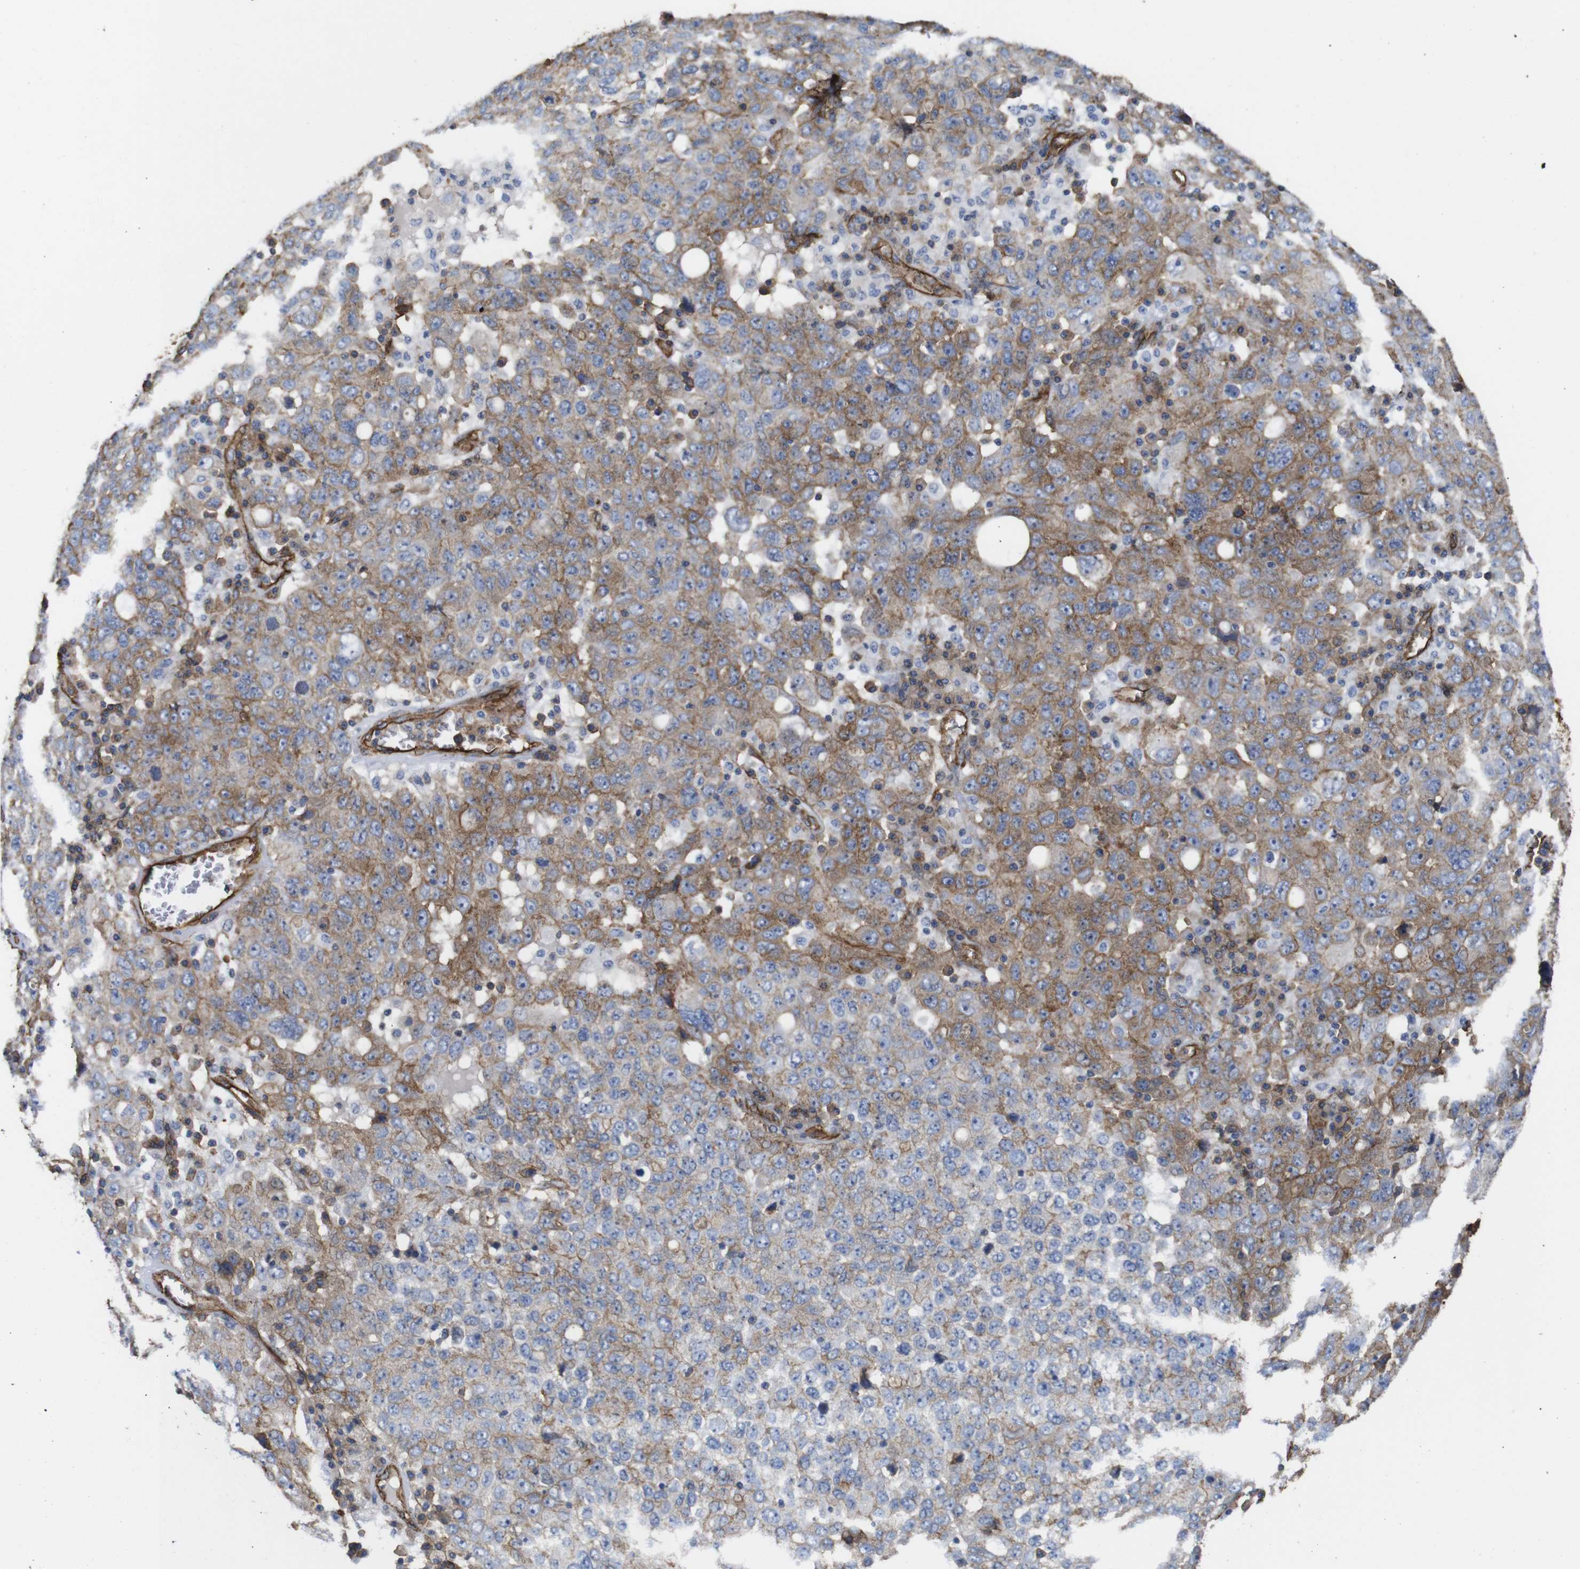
{"staining": {"intensity": "weak", "quantity": "<25%", "location": "cytoplasmic/membranous"}, "tissue": "ovarian cancer", "cell_type": "Tumor cells", "image_type": "cancer", "snomed": [{"axis": "morphology", "description": "Carcinoma, endometroid"}, {"axis": "topography", "description": "Ovary"}], "caption": "Immunohistochemical staining of human ovarian endometroid carcinoma shows no significant positivity in tumor cells.", "gene": "SPTBN1", "patient": {"sex": "female", "age": 62}}